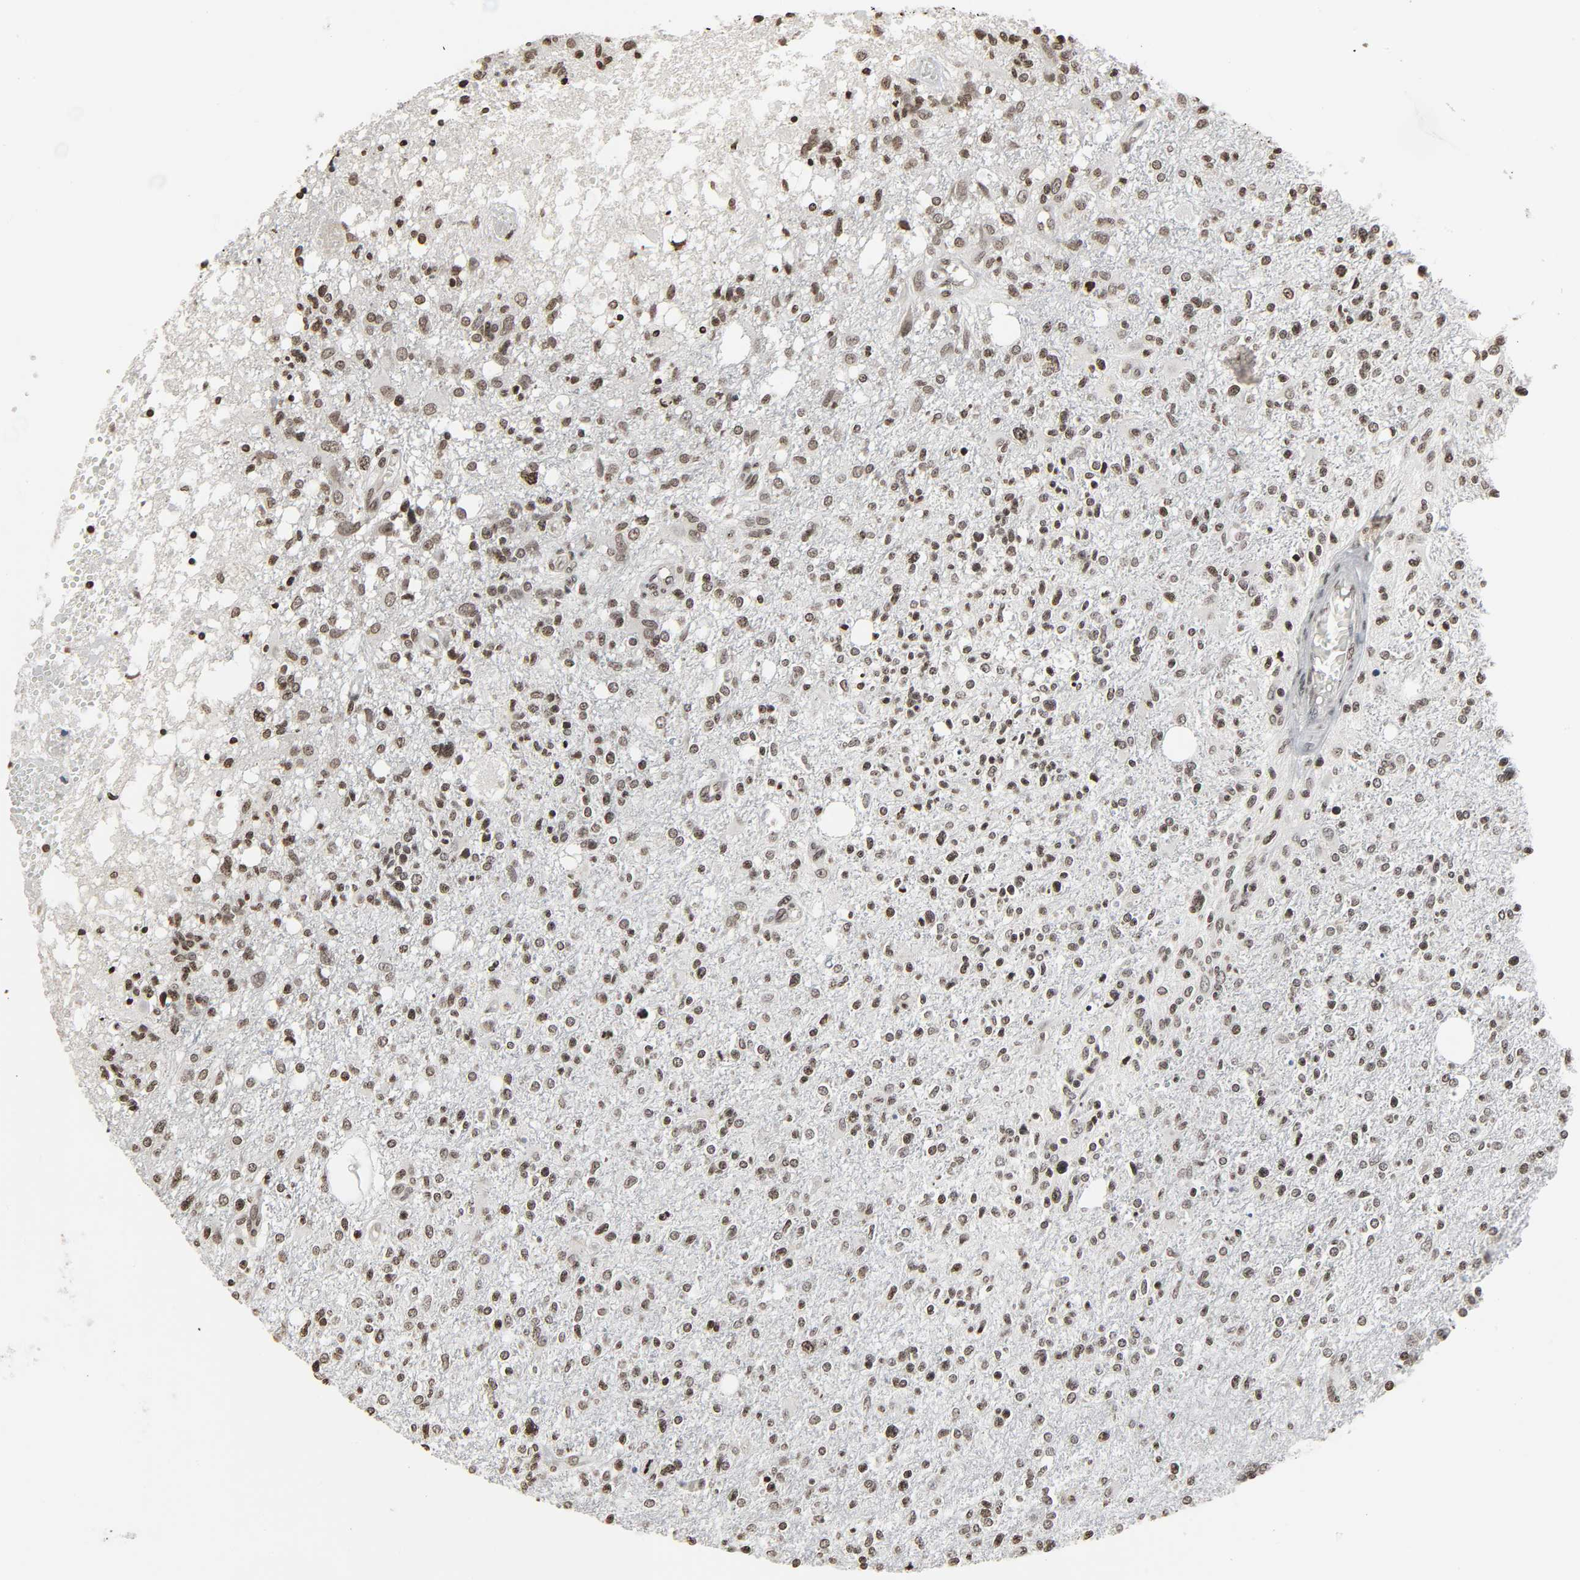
{"staining": {"intensity": "moderate", "quantity": ">75%", "location": "nuclear"}, "tissue": "glioma", "cell_type": "Tumor cells", "image_type": "cancer", "snomed": [{"axis": "morphology", "description": "Glioma, malignant, High grade"}, {"axis": "topography", "description": "Cerebral cortex"}], "caption": "Malignant glioma (high-grade) tissue displays moderate nuclear expression in approximately >75% of tumor cells, visualized by immunohistochemistry.", "gene": "ELAVL1", "patient": {"sex": "male", "age": 76}}